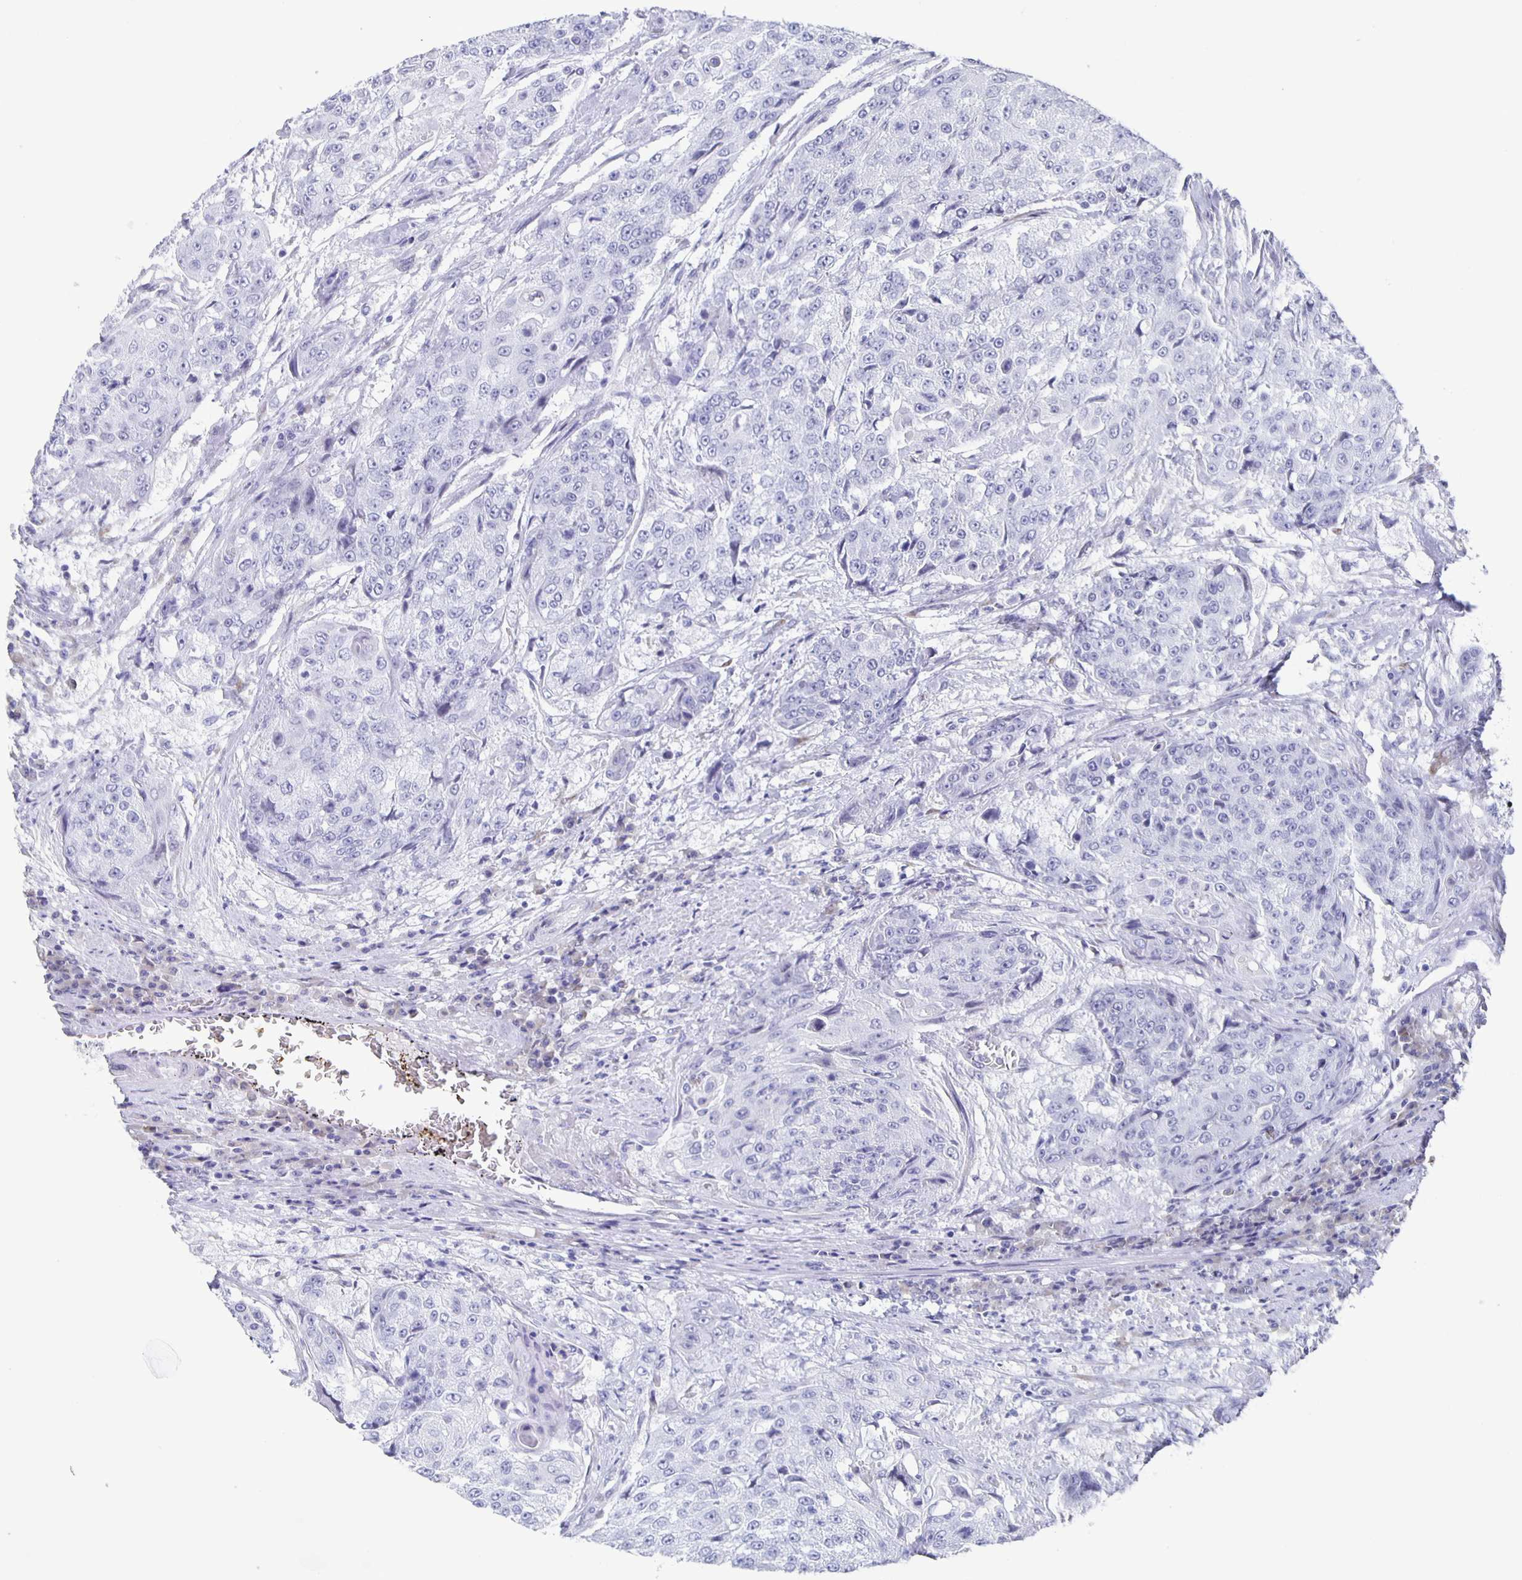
{"staining": {"intensity": "negative", "quantity": "none", "location": "none"}, "tissue": "urothelial cancer", "cell_type": "Tumor cells", "image_type": "cancer", "snomed": [{"axis": "morphology", "description": "Urothelial carcinoma, High grade"}, {"axis": "topography", "description": "Urinary bladder"}], "caption": "DAB immunohistochemical staining of urothelial carcinoma (high-grade) demonstrates no significant staining in tumor cells.", "gene": "CCDC17", "patient": {"sex": "female", "age": 63}}